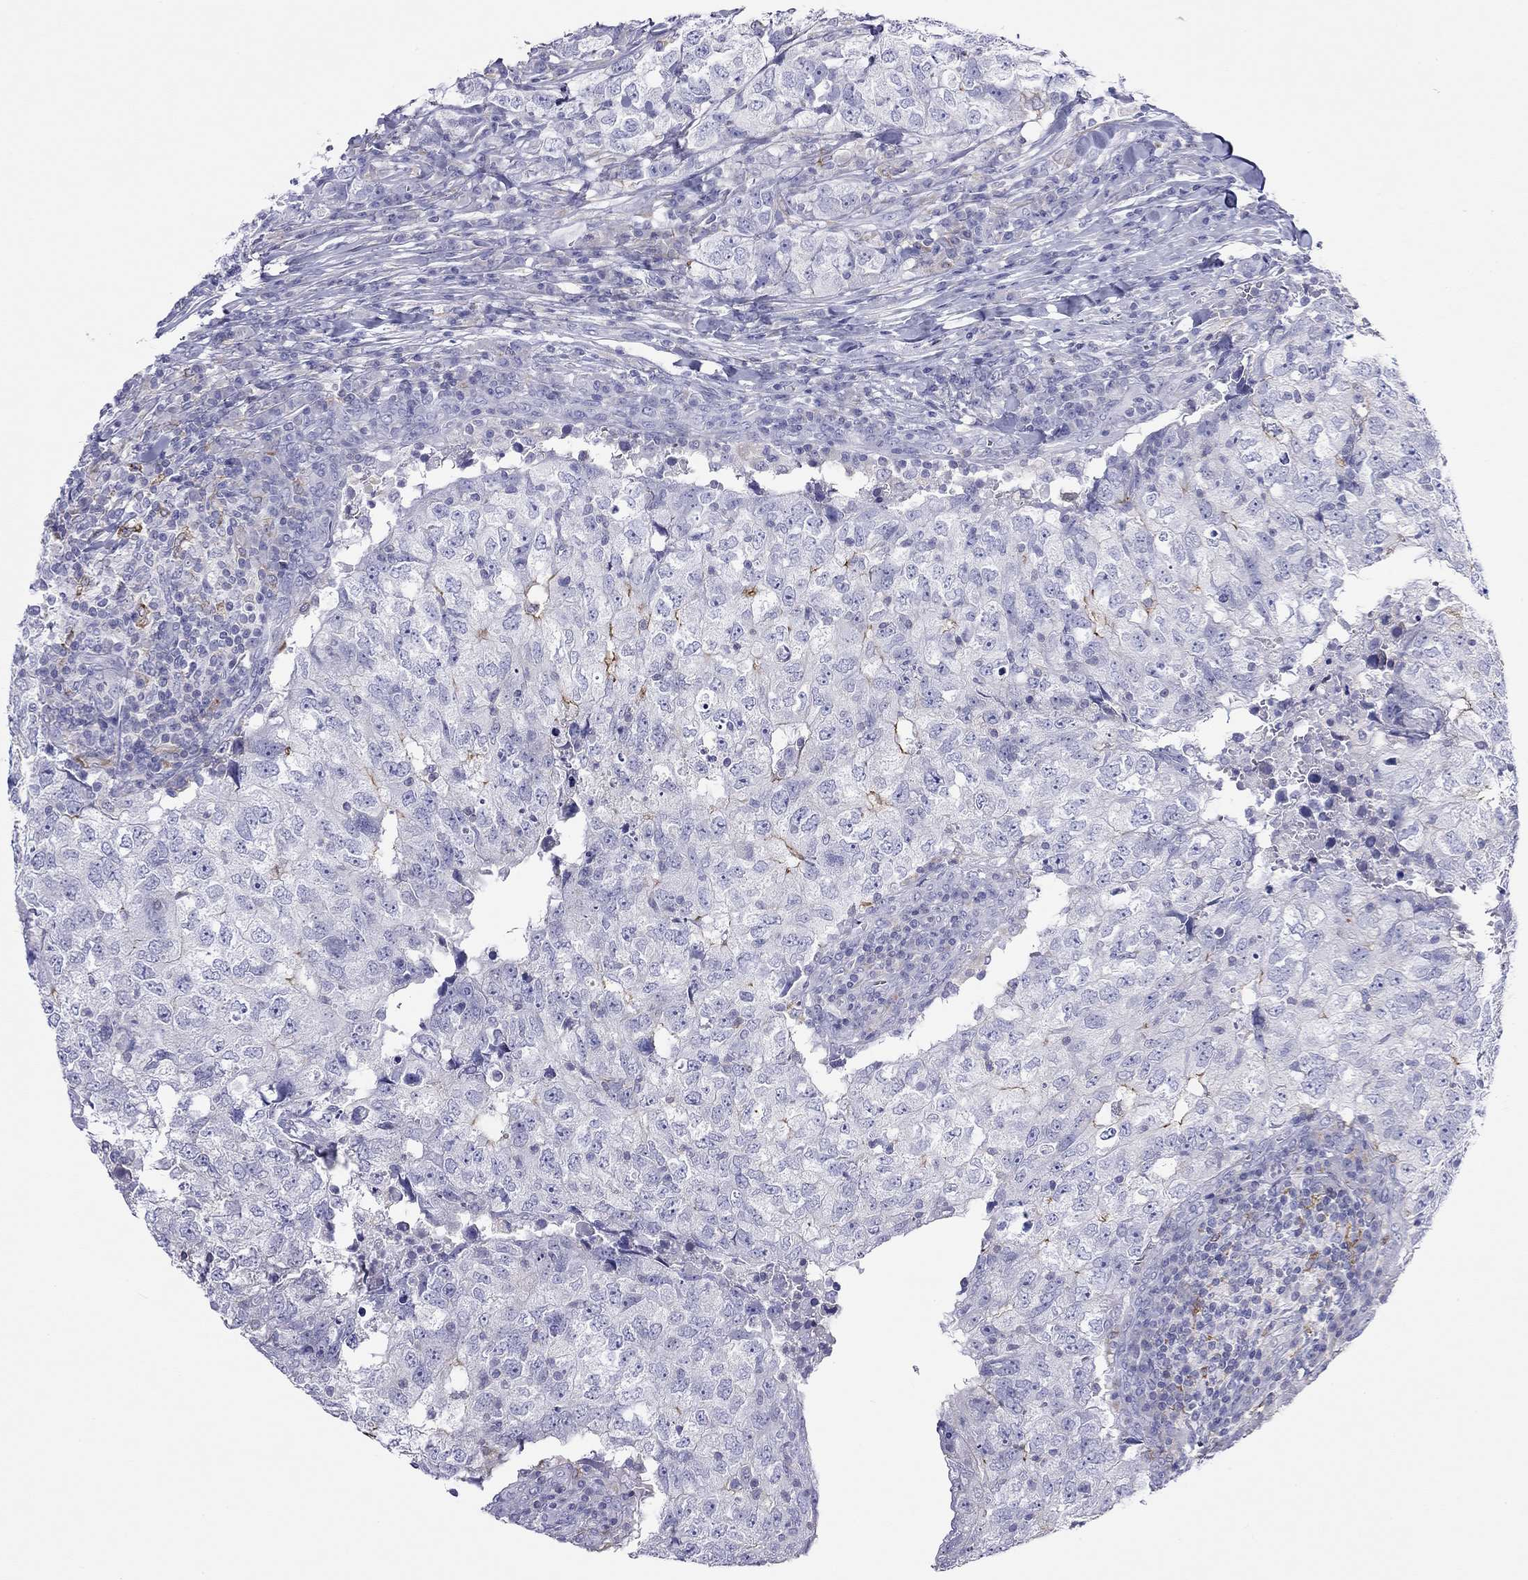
{"staining": {"intensity": "moderate", "quantity": "<25%", "location": "cytoplasmic/membranous"}, "tissue": "breast cancer", "cell_type": "Tumor cells", "image_type": "cancer", "snomed": [{"axis": "morphology", "description": "Duct carcinoma"}, {"axis": "topography", "description": "Breast"}], "caption": "The histopathology image reveals a brown stain indicating the presence of a protein in the cytoplasmic/membranous of tumor cells in breast cancer (infiltrating ductal carcinoma). (DAB = brown stain, brightfield microscopy at high magnification).", "gene": "SLC46A2", "patient": {"sex": "female", "age": 30}}